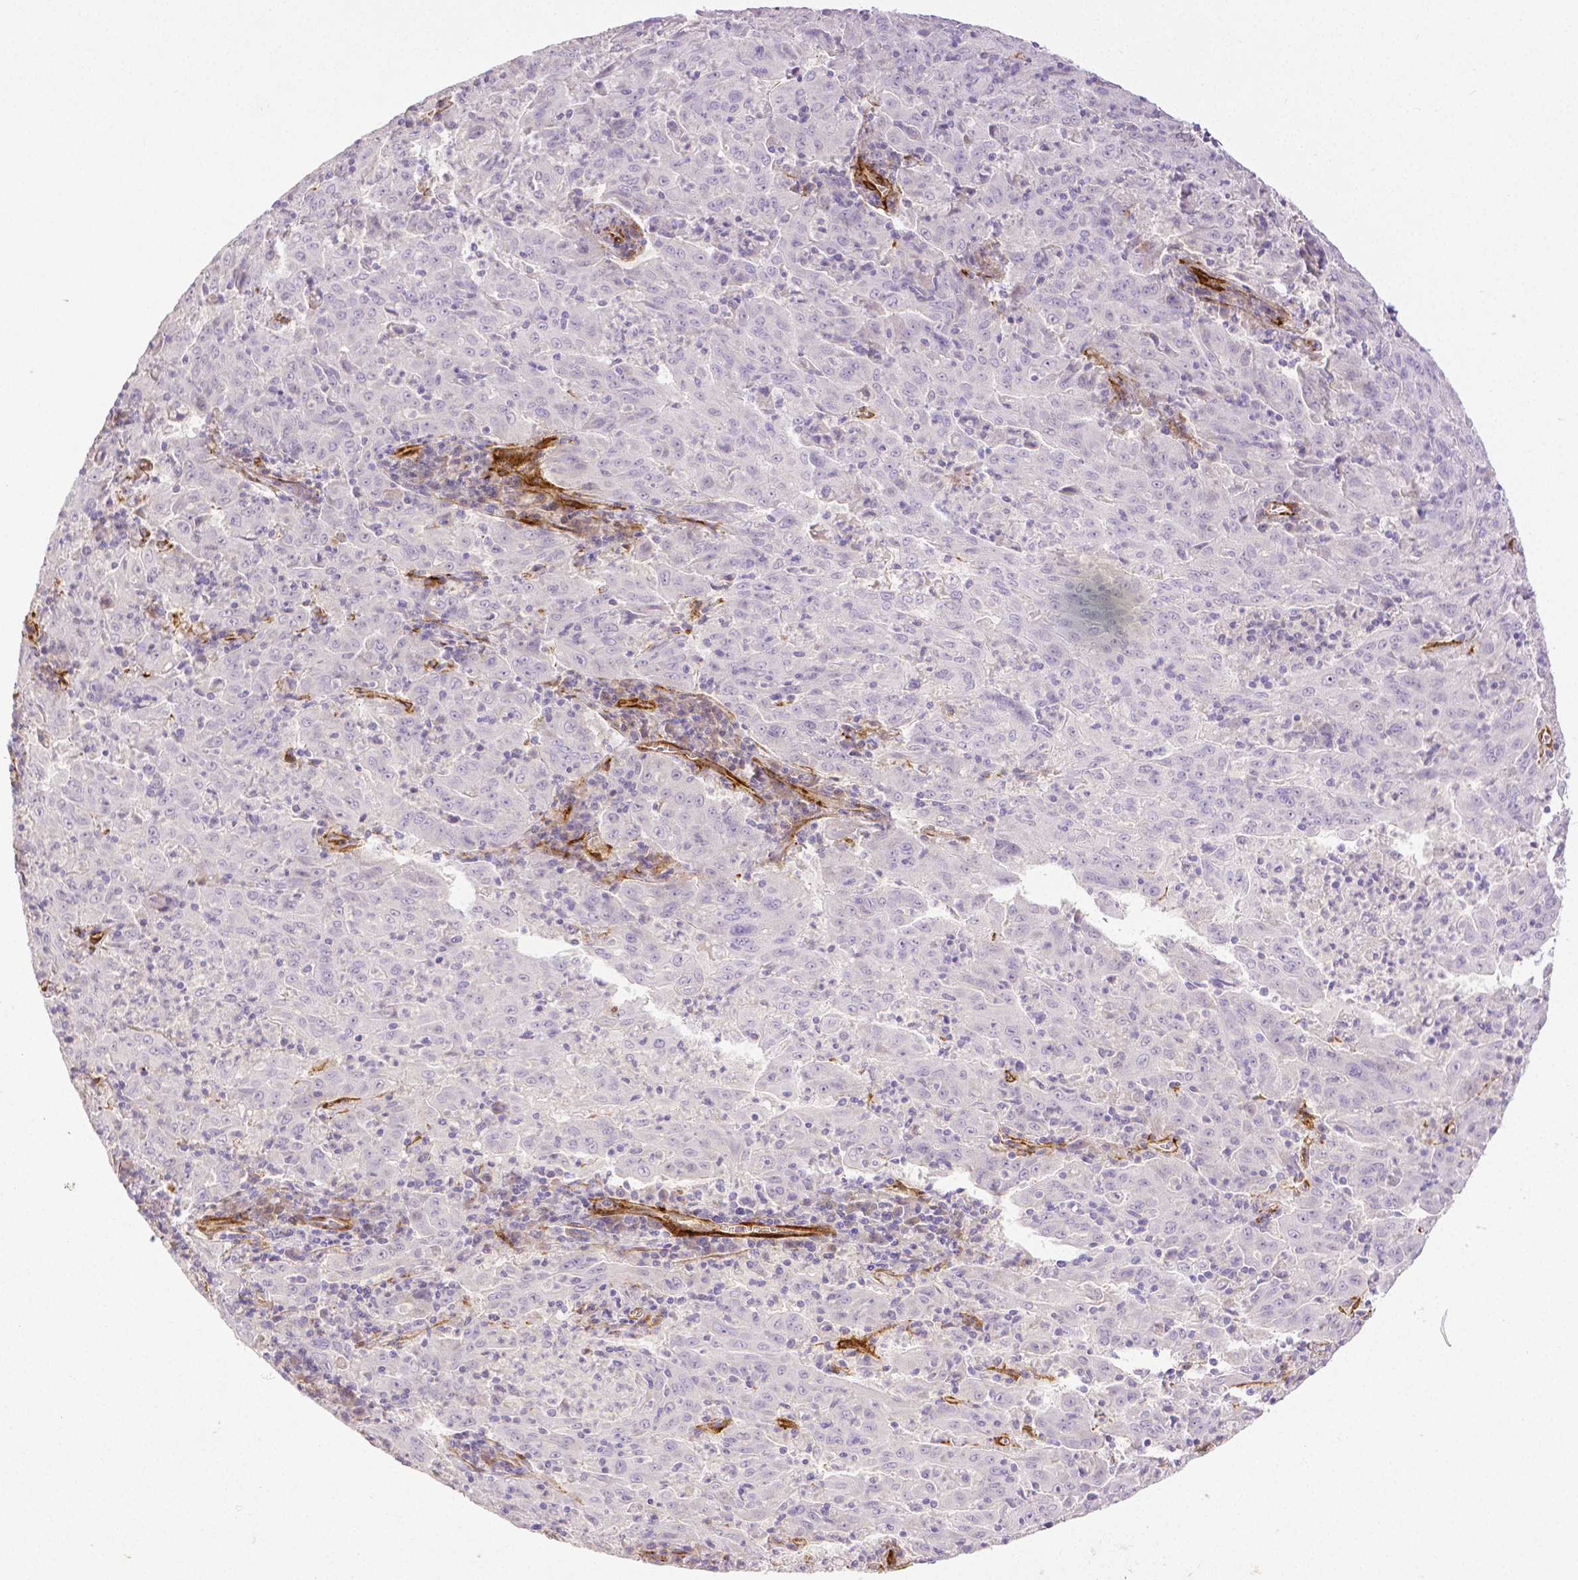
{"staining": {"intensity": "negative", "quantity": "none", "location": "none"}, "tissue": "pancreatic cancer", "cell_type": "Tumor cells", "image_type": "cancer", "snomed": [{"axis": "morphology", "description": "Adenocarcinoma, NOS"}, {"axis": "topography", "description": "Pancreas"}], "caption": "This photomicrograph is of adenocarcinoma (pancreatic) stained with IHC to label a protein in brown with the nuclei are counter-stained blue. There is no positivity in tumor cells.", "gene": "THY1", "patient": {"sex": "male", "age": 63}}